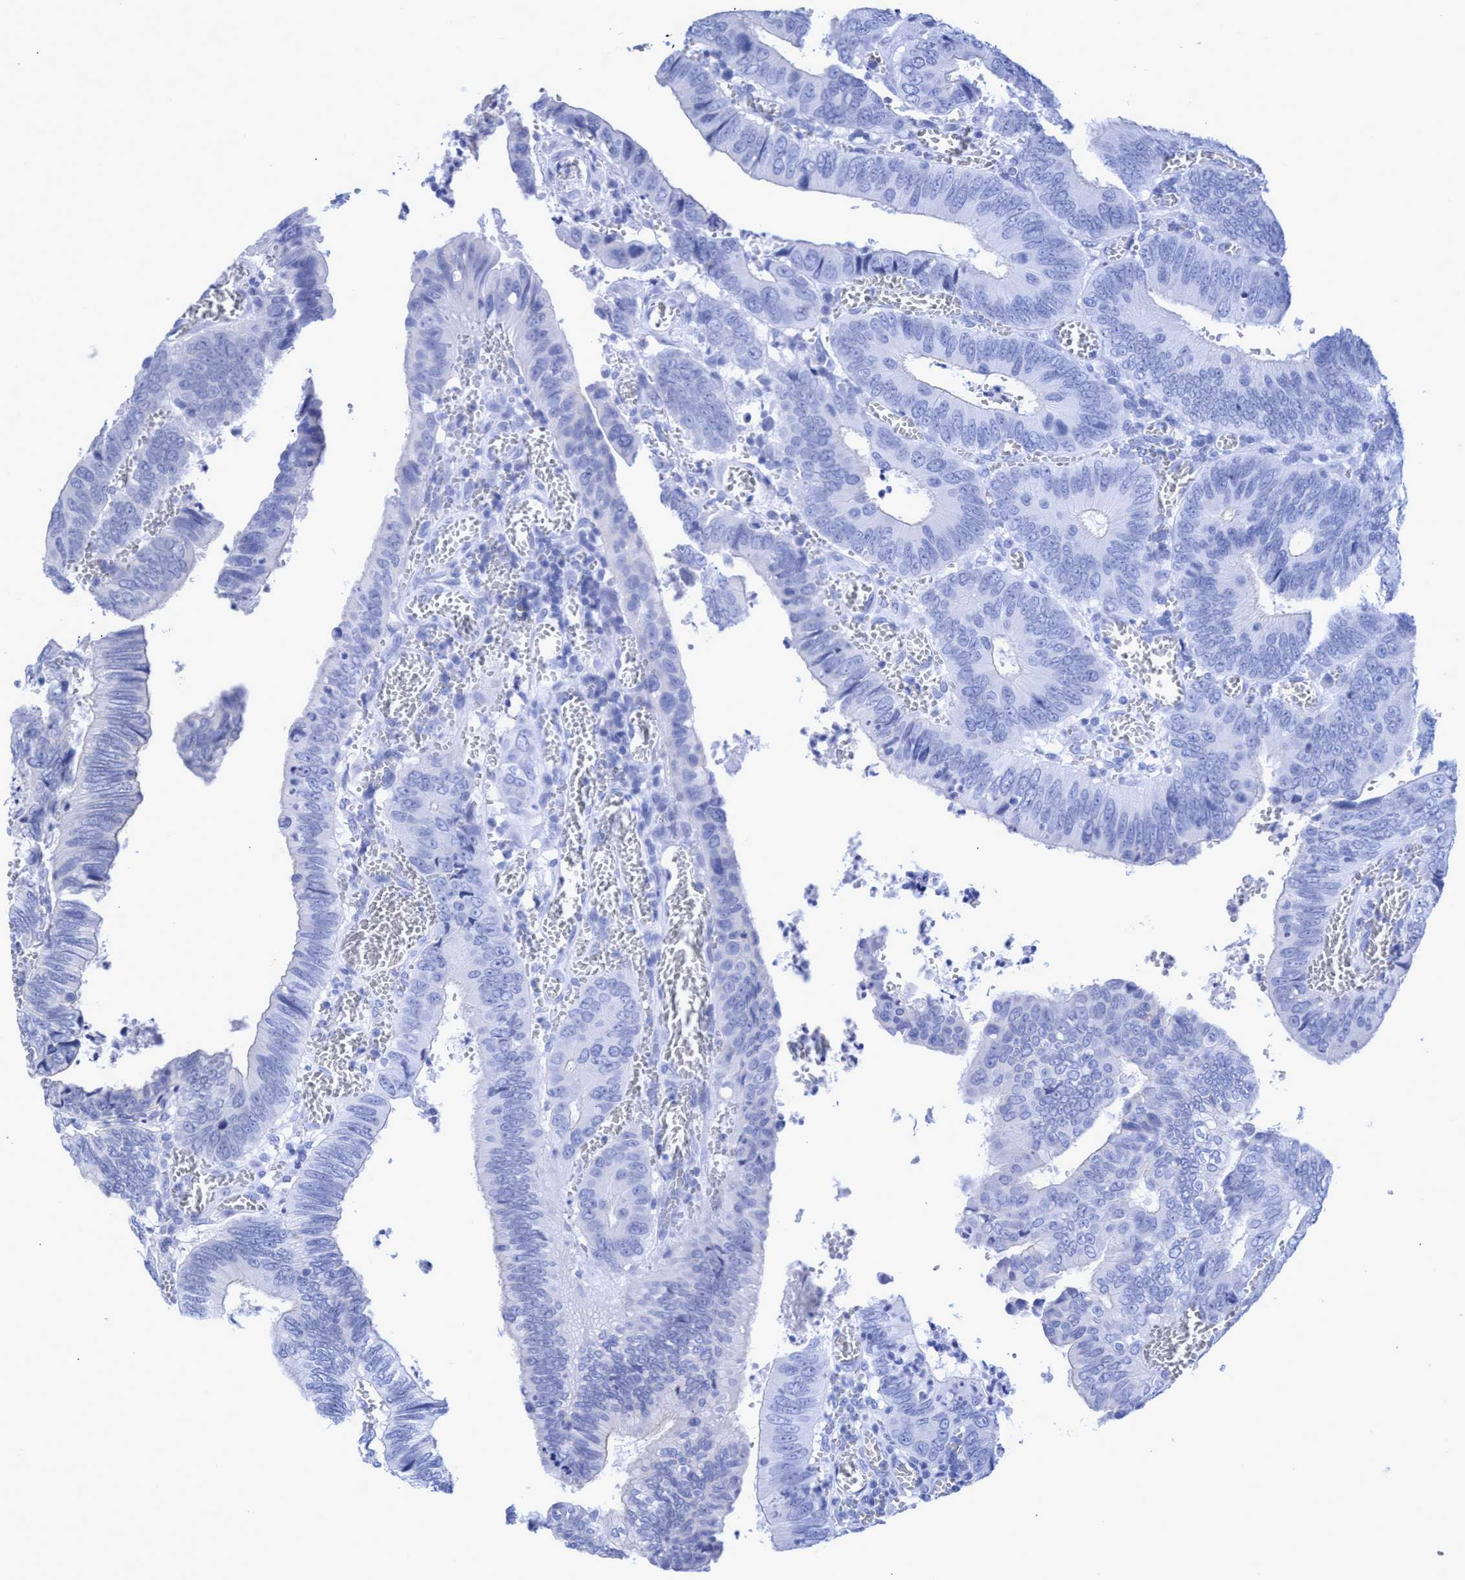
{"staining": {"intensity": "negative", "quantity": "none", "location": "none"}, "tissue": "colorectal cancer", "cell_type": "Tumor cells", "image_type": "cancer", "snomed": [{"axis": "morphology", "description": "Inflammation, NOS"}, {"axis": "morphology", "description": "Adenocarcinoma, NOS"}, {"axis": "topography", "description": "Colon"}], "caption": "An immunohistochemistry photomicrograph of colorectal adenocarcinoma is shown. There is no staining in tumor cells of colorectal adenocarcinoma.", "gene": "INSL6", "patient": {"sex": "male", "age": 72}}